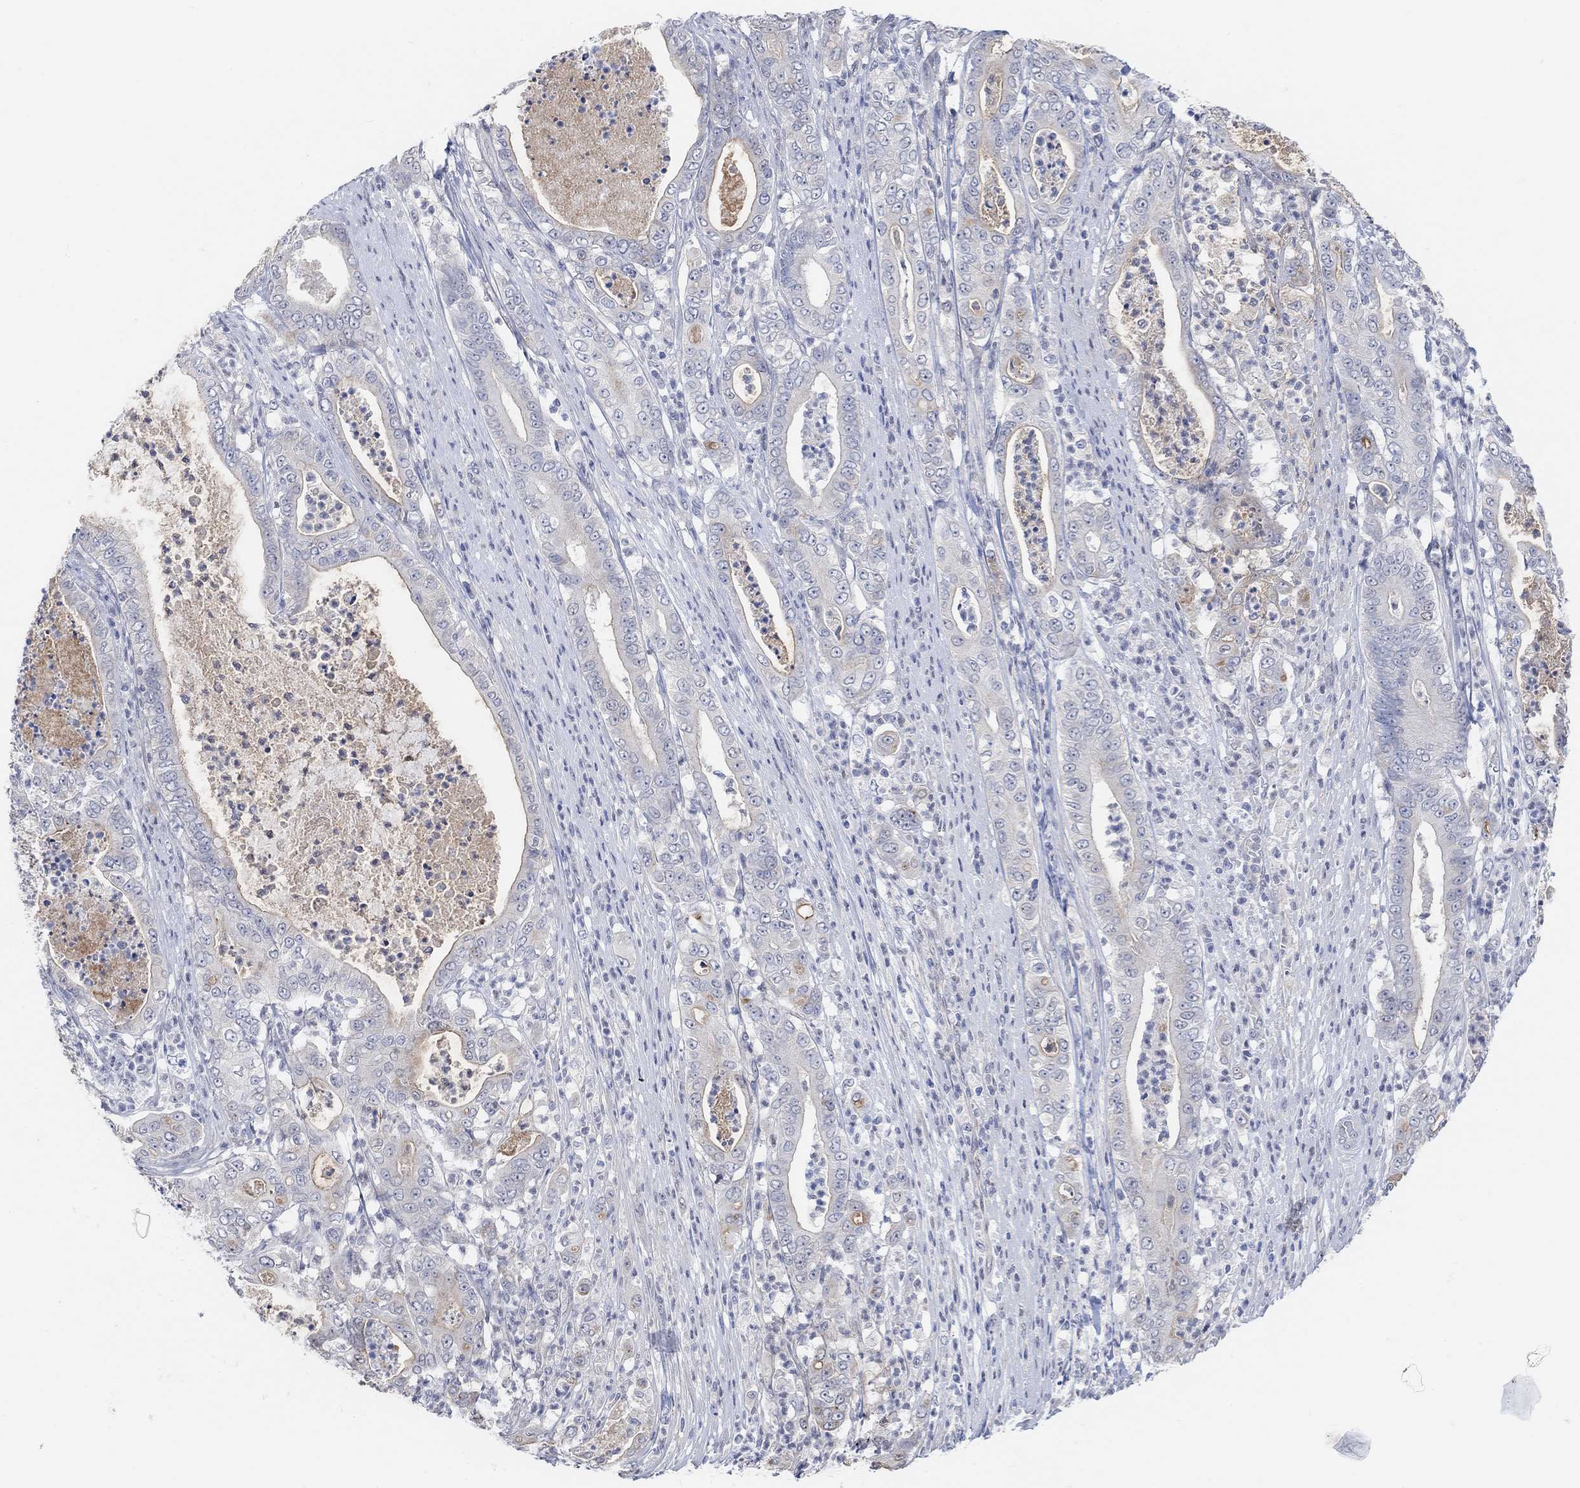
{"staining": {"intensity": "negative", "quantity": "none", "location": "none"}, "tissue": "pancreatic cancer", "cell_type": "Tumor cells", "image_type": "cancer", "snomed": [{"axis": "morphology", "description": "Adenocarcinoma, NOS"}, {"axis": "topography", "description": "Pancreas"}], "caption": "This histopathology image is of pancreatic cancer (adenocarcinoma) stained with IHC to label a protein in brown with the nuclei are counter-stained blue. There is no staining in tumor cells.", "gene": "MUC1", "patient": {"sex": "male", "age": 71}}